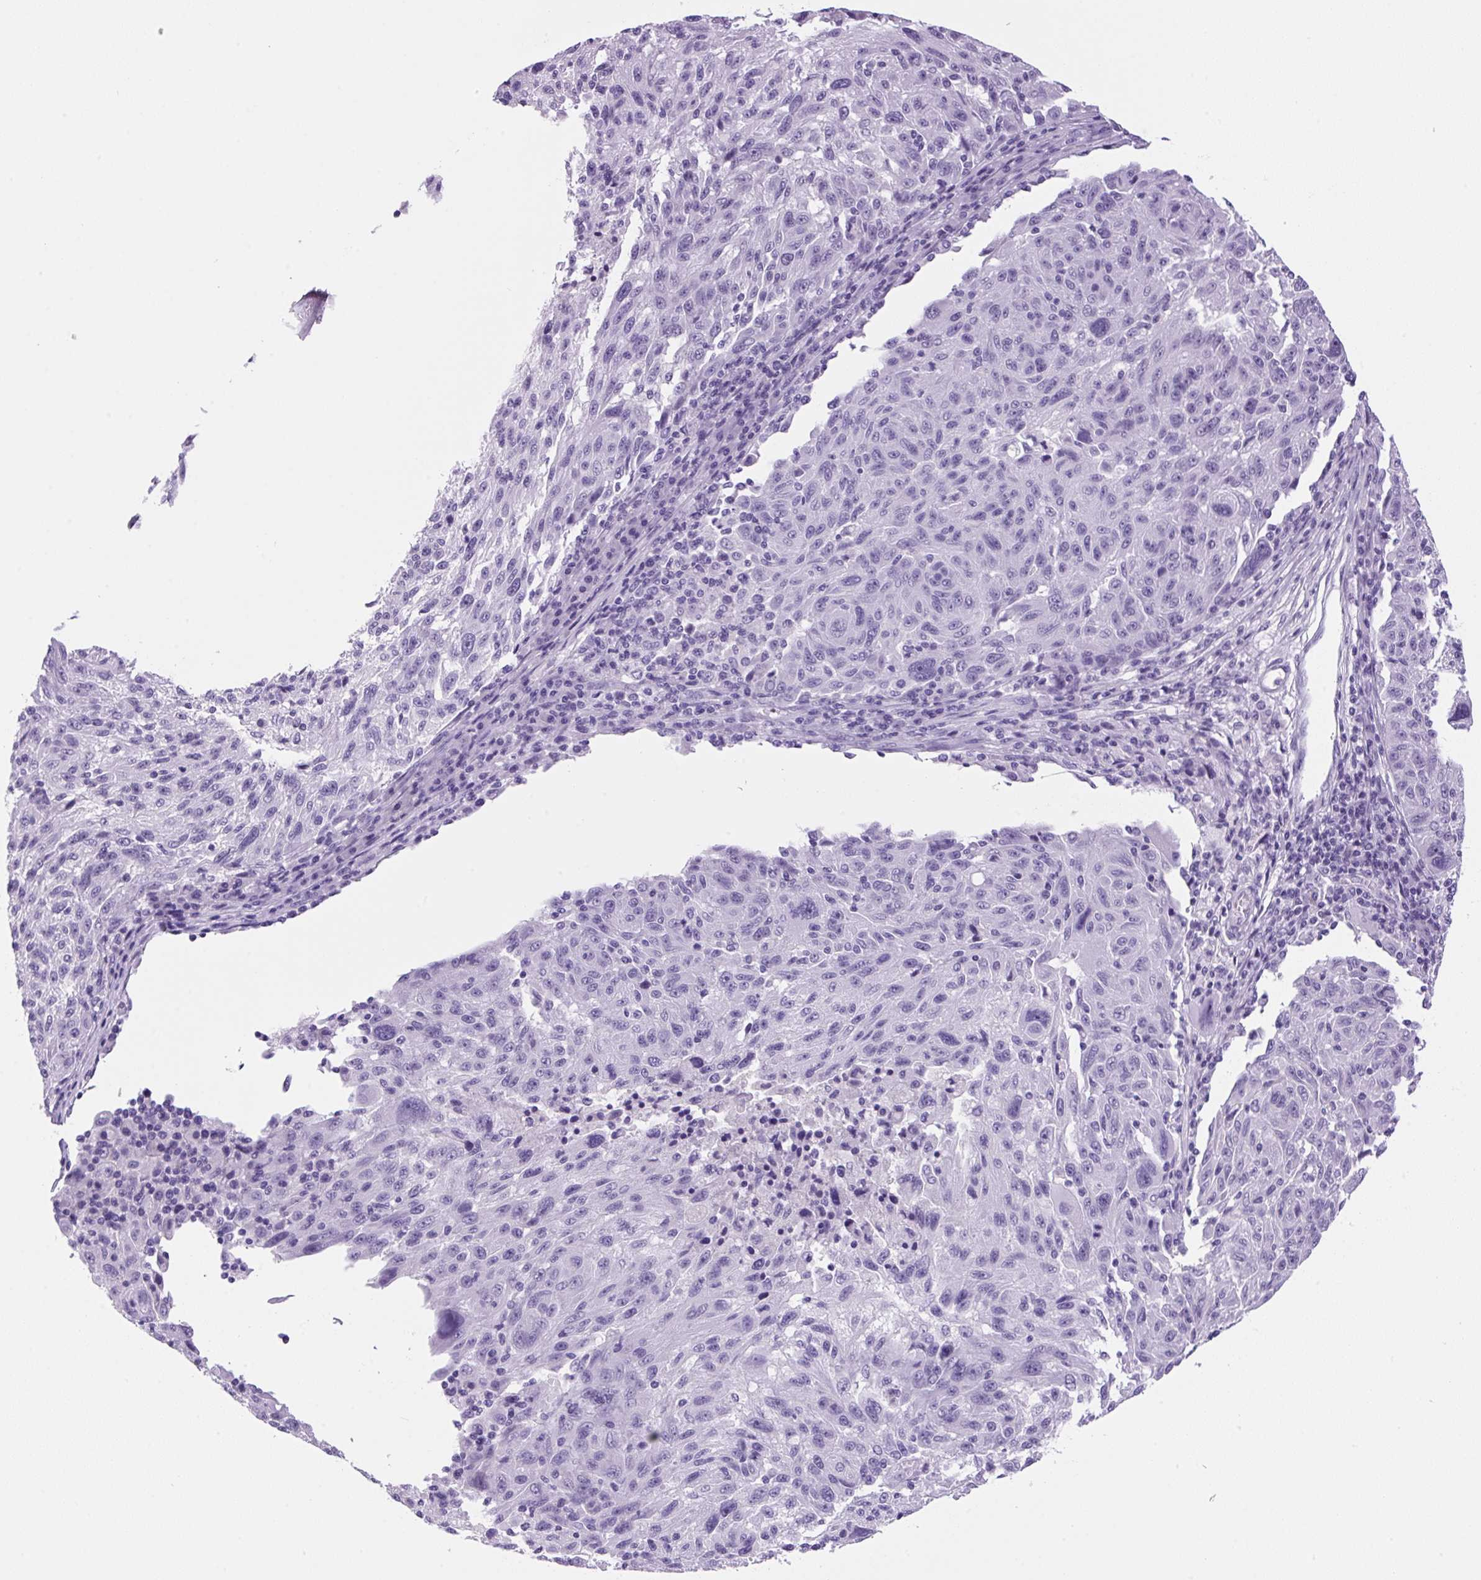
{"staining": {"intensity": "negative", "quantity": "none", "location": "none"}, "tissue": "melanoma", "cell_type": "Tumor cells", "image_type": "cancer", "snomed": [{"axis": "morphology", "description": "Malignant melanoma, NOS"}, {"axis": "topography", "description": "Skin"}], "caption": "DAB (3,3'-diaminobenzidine) immunohistochemical staining of melanoma exhibits no significant expression in tumor cells.", "gene": "PRRT1", "patient": {"sex": "male", "age": 53}}